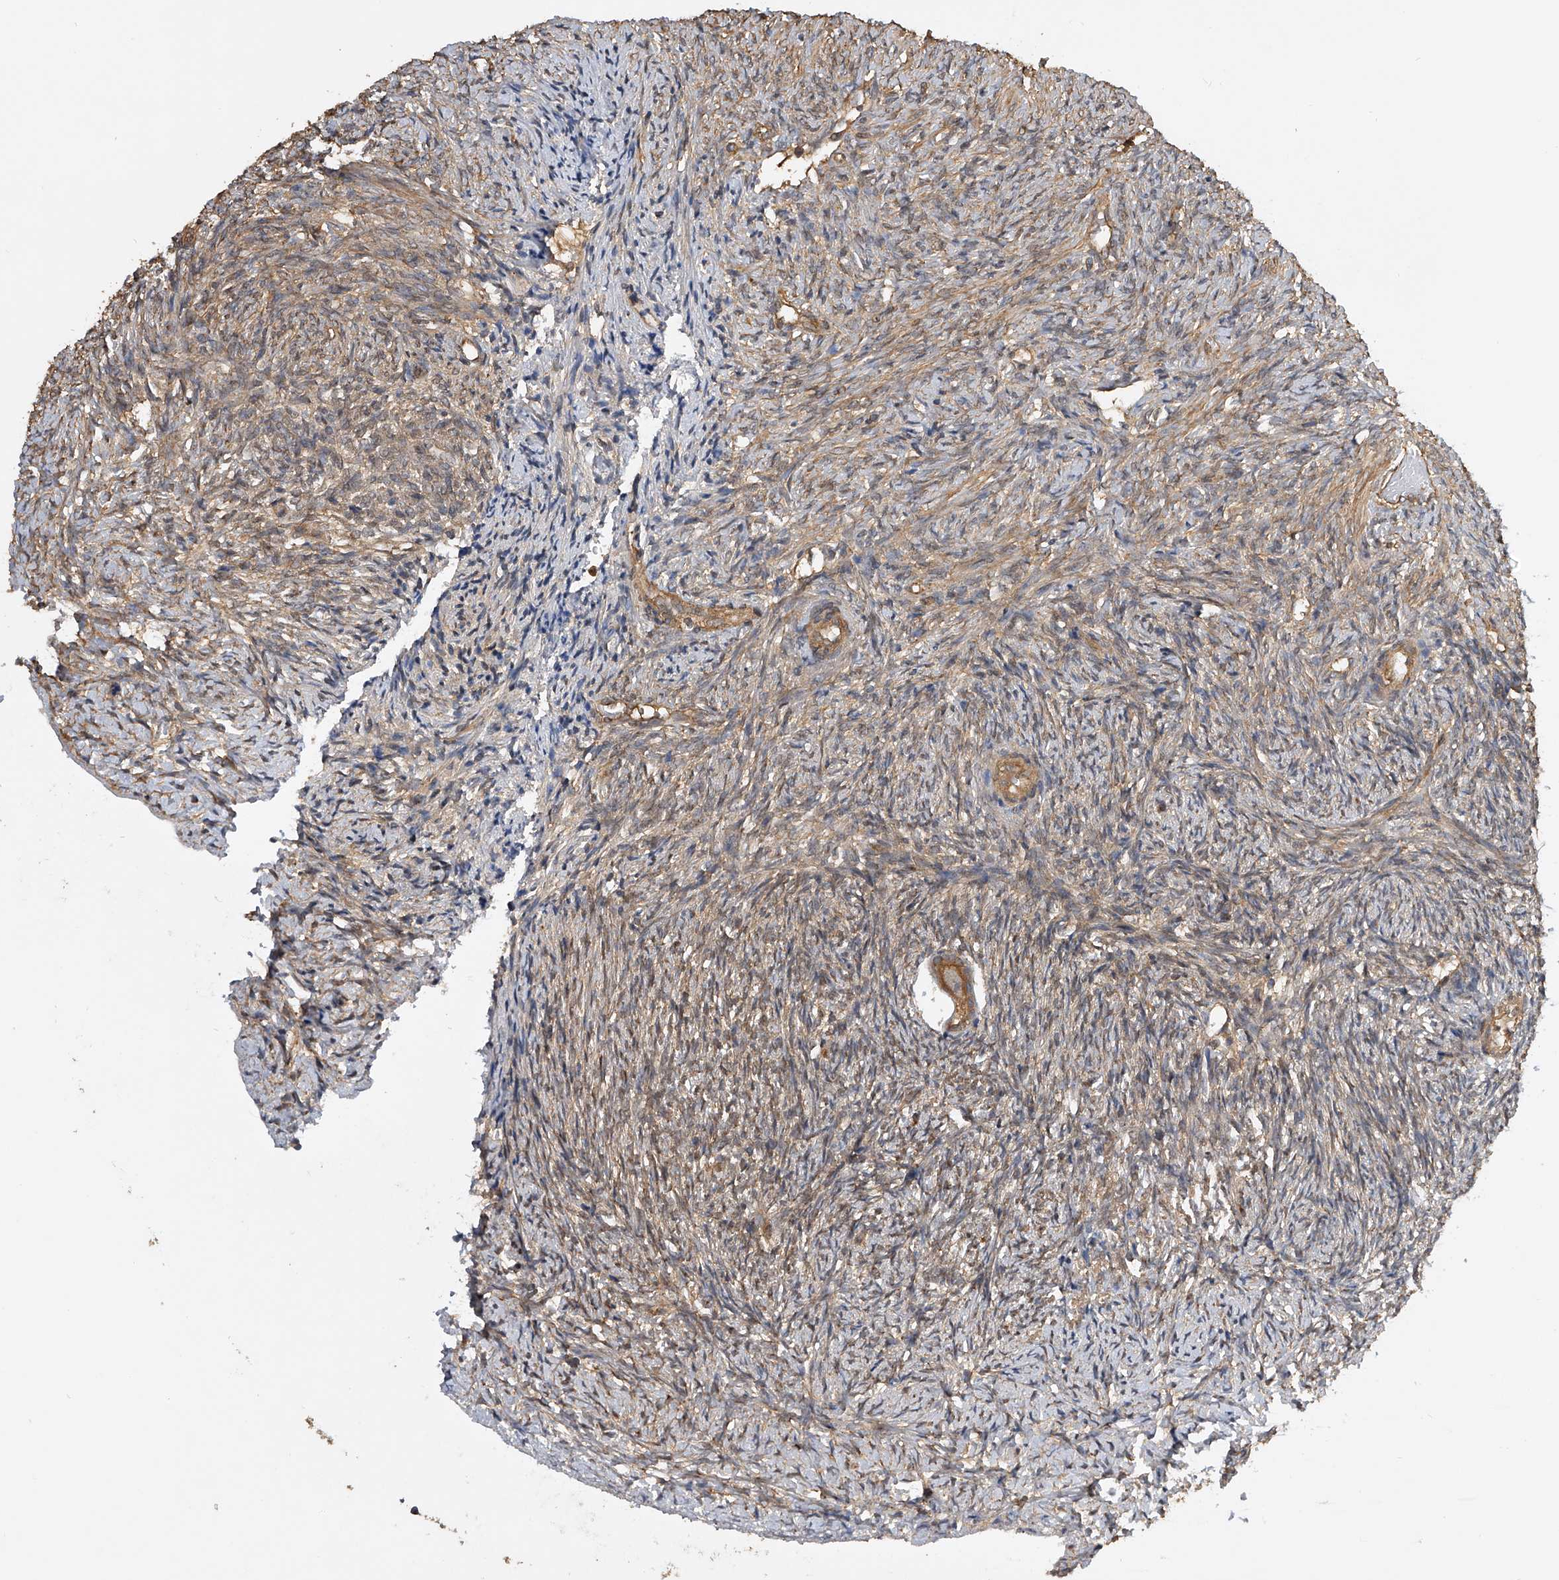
{"staining": {"intensity": "weak", "quantity": "25%-75%", "location": "cytoplasmic/membranous"}, "tissue": "ovary", "cell_type": "Follicle cells", "image_type": "normal", "snomed": [{"axis": "morphology", "description": "Normal tissue, NOS"}, {"axis": "topography", "description": "Ovary"}], "caption": "This is a micrograph of immunohistochemistry (IHC) staining of benign ovary, which shows weak expression in the cytoplasmic/membranous of follicle cells.", "gene": "PTPRA", "patient": {"sex": "female", "age": 41}}